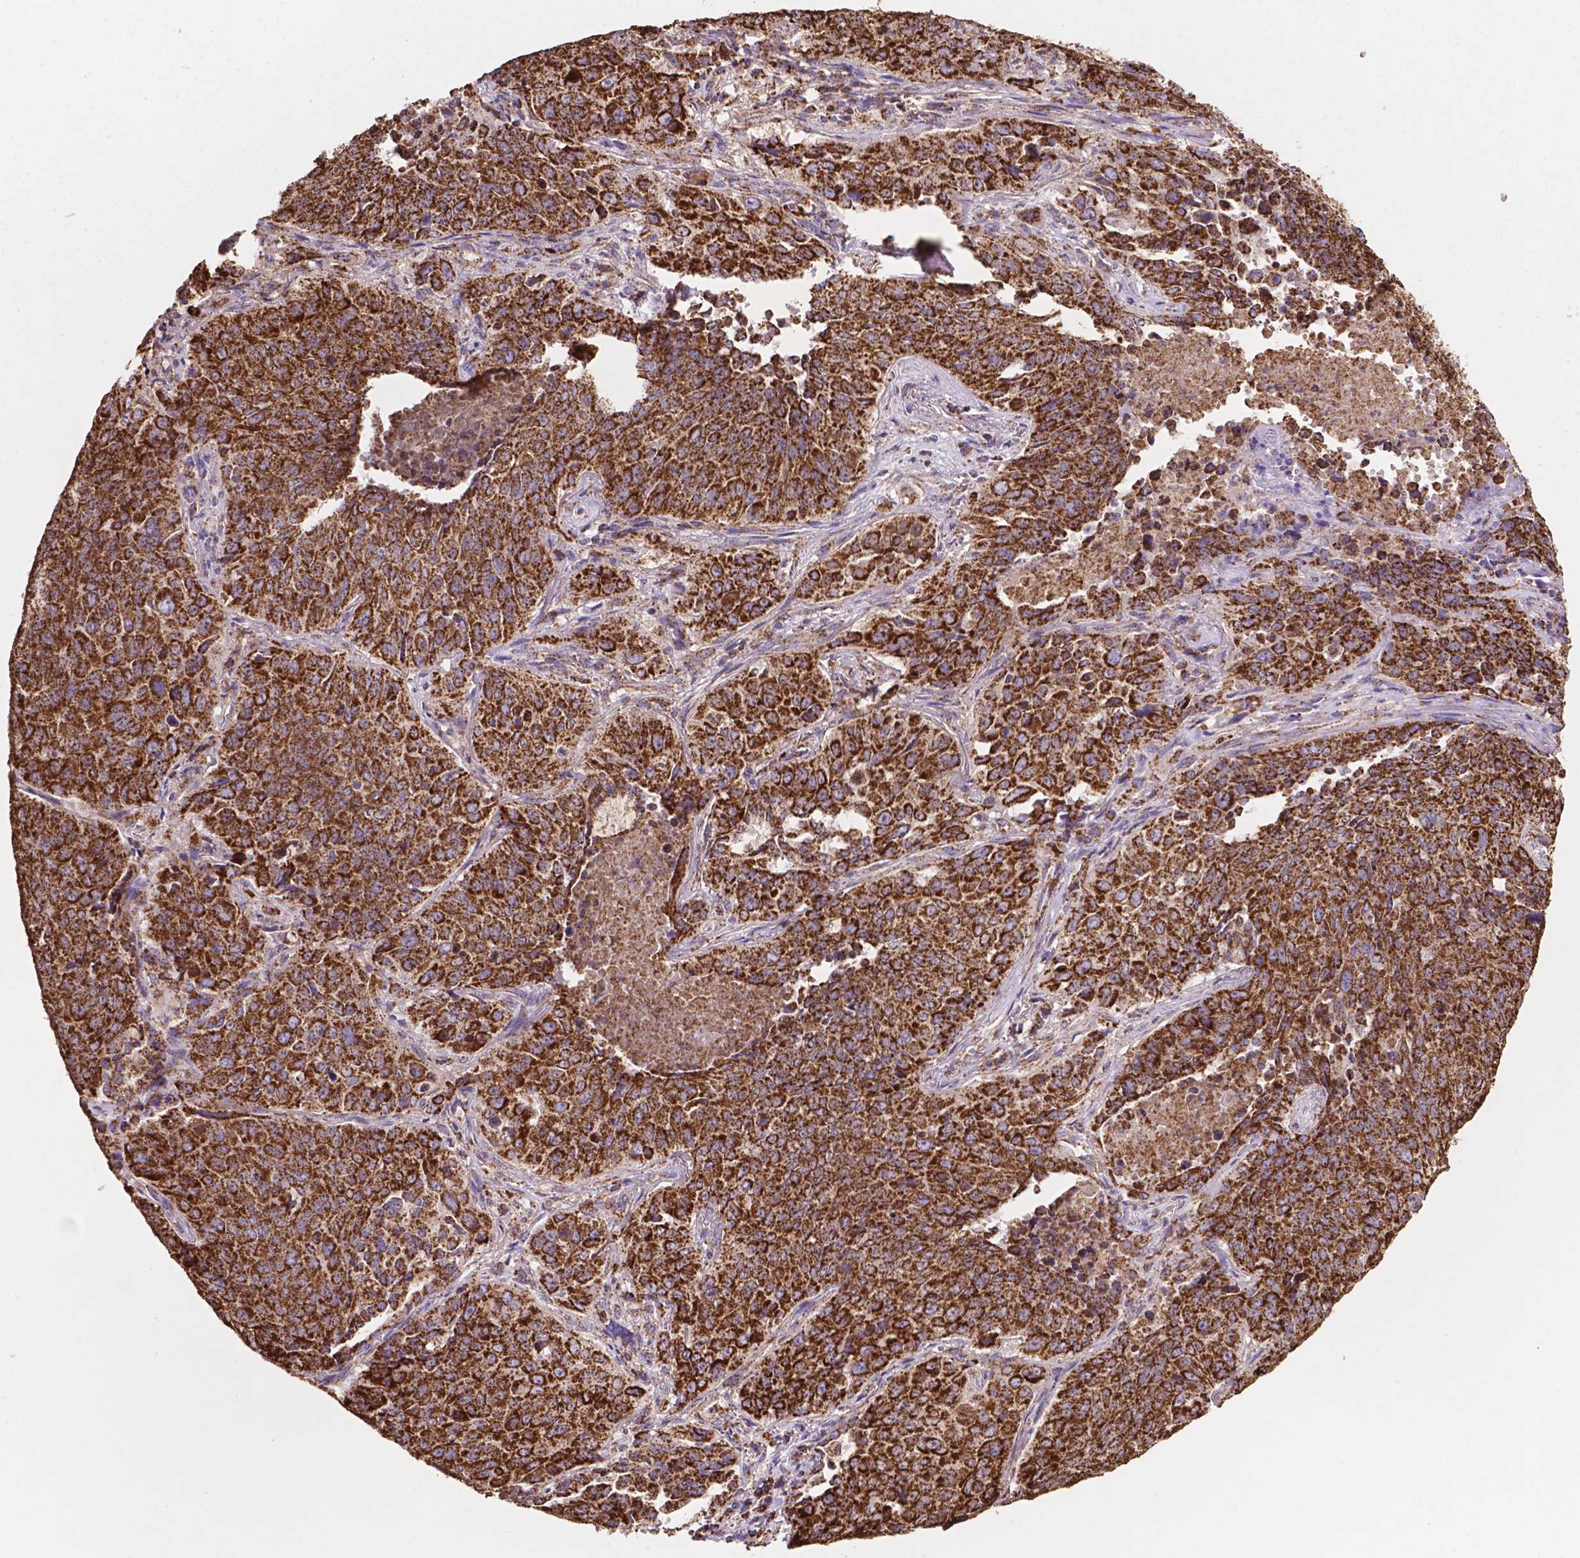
{"staining": {"intensity": "strong", "quantity": ">75%", "location": "cytoplasmic/membranous"}, "tissue": "lung cancer", "cell_type": "Tumor cells", "image_type": "cancer", "snomed": [{"axis": "morphology", "description": "Normal tissue, NOS"}, {"axis": "morphology", "description": "Squamous cell carcinoma, NOS"}, {"axis": "topography", "description": "Bronchus"}, {"axis": "topography", "description": "Lung"}], "caption": "There is high levels of strong cytoplasmic/membranous staining in tumor cells of lung cancer, as demonstrated by immunohistochemical staining (brown color).", "gene": "HSPD1", "patient": {"sex": "male", "age": 64}}